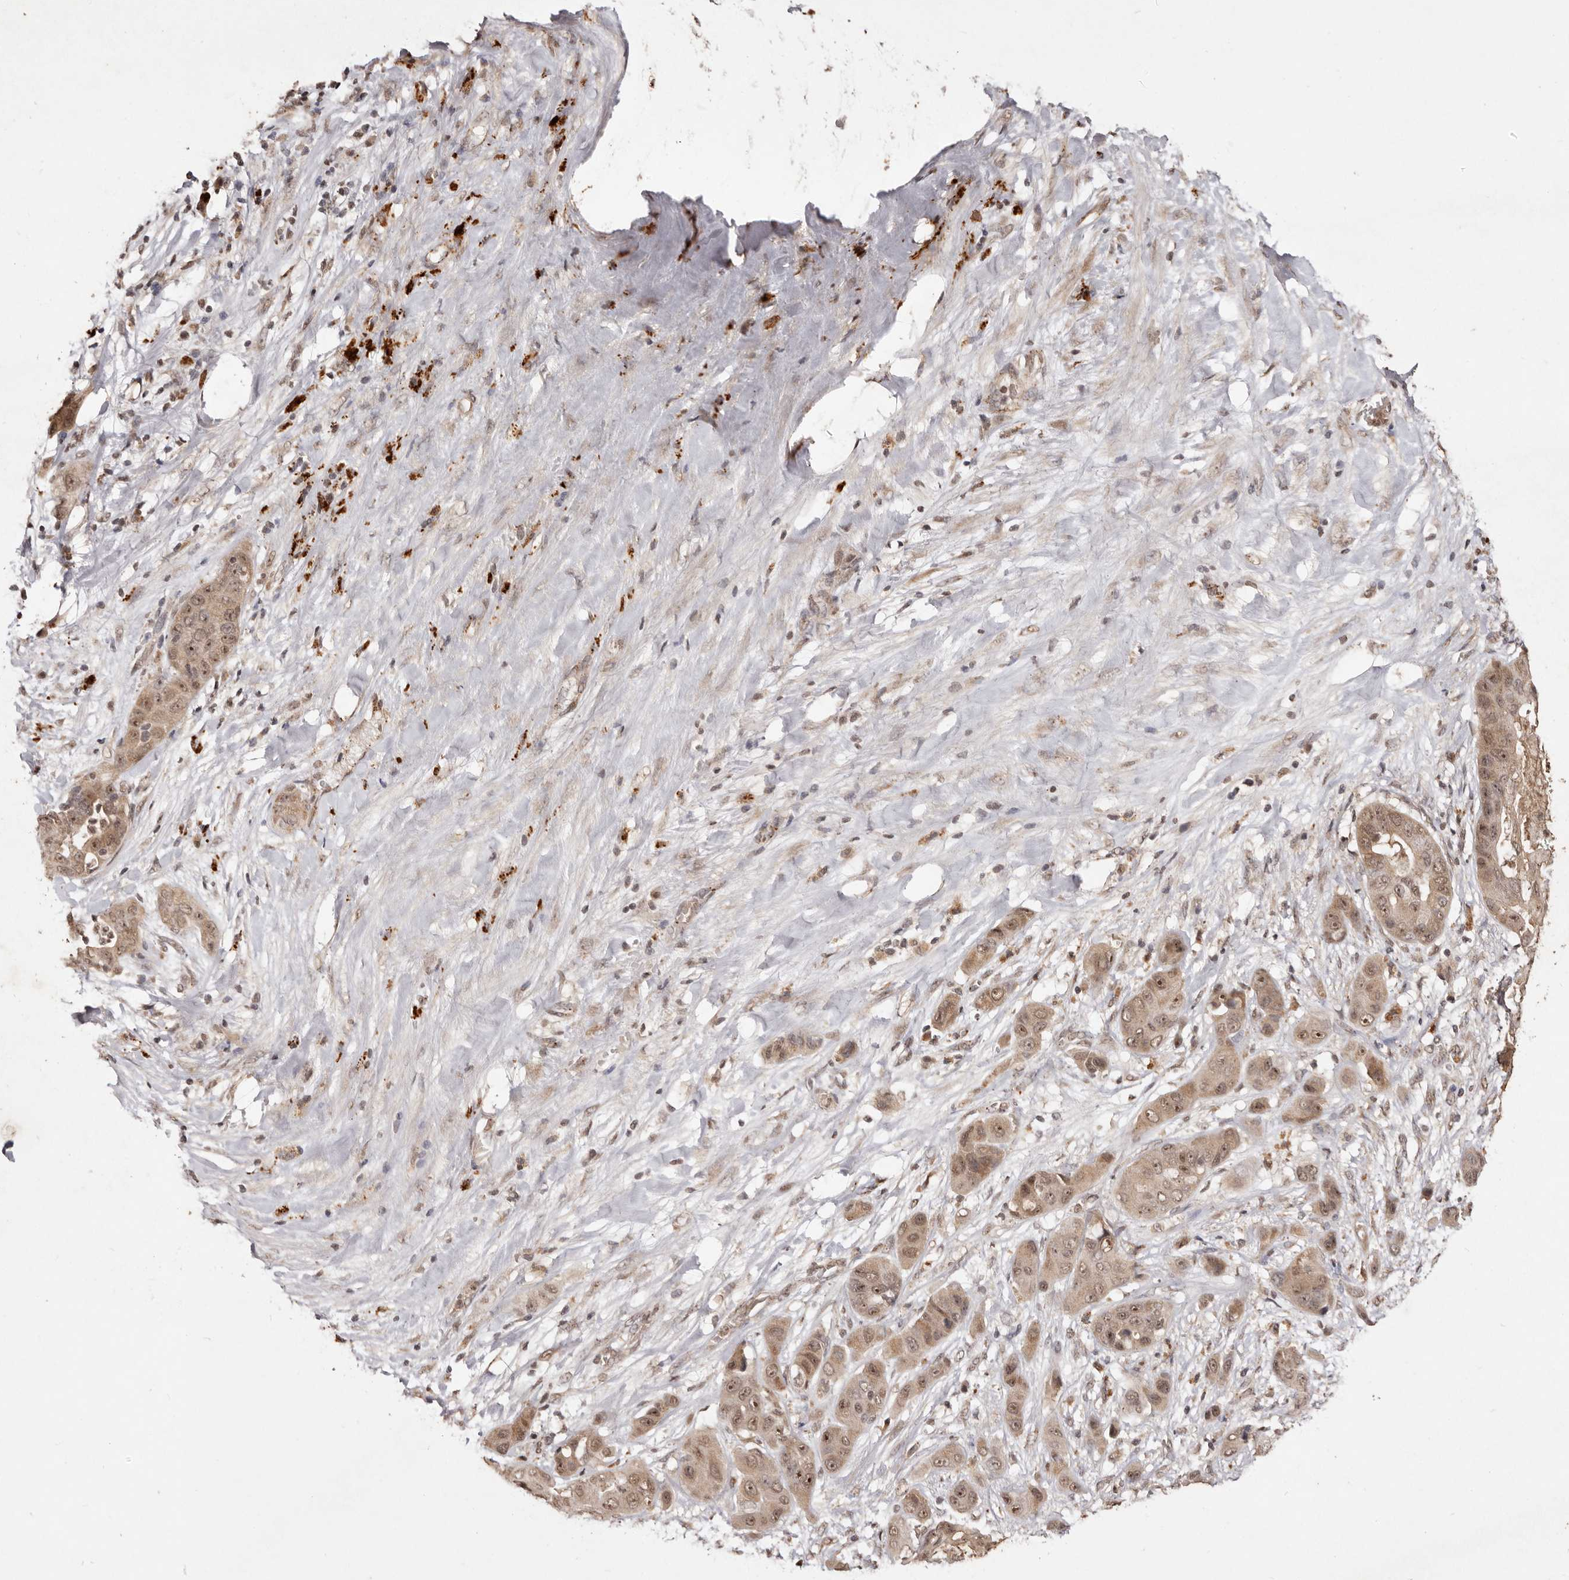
{"staining": {"intensity": "moderate", "quantity": ">75%", "location": "cytoplasmic/membranous,nuclear"}, "tissue": "liver cancer", "cell_type": "Tumor cells", "image_type": "cancer", "snomed": [{"axis": "morphology", "description": "Cholangiocarcinoma"}, {"axis": "topography", "description": "Liver"}], "caption": "About >75% of tumor cells in human liver cancer exhibit moderate cytoplasmic/membranous and nuclear protein staining as visualized by brown immunohistochemical staining.", "gene": "NOTCH1", "patient": {"sex": "female", "age": 52}}